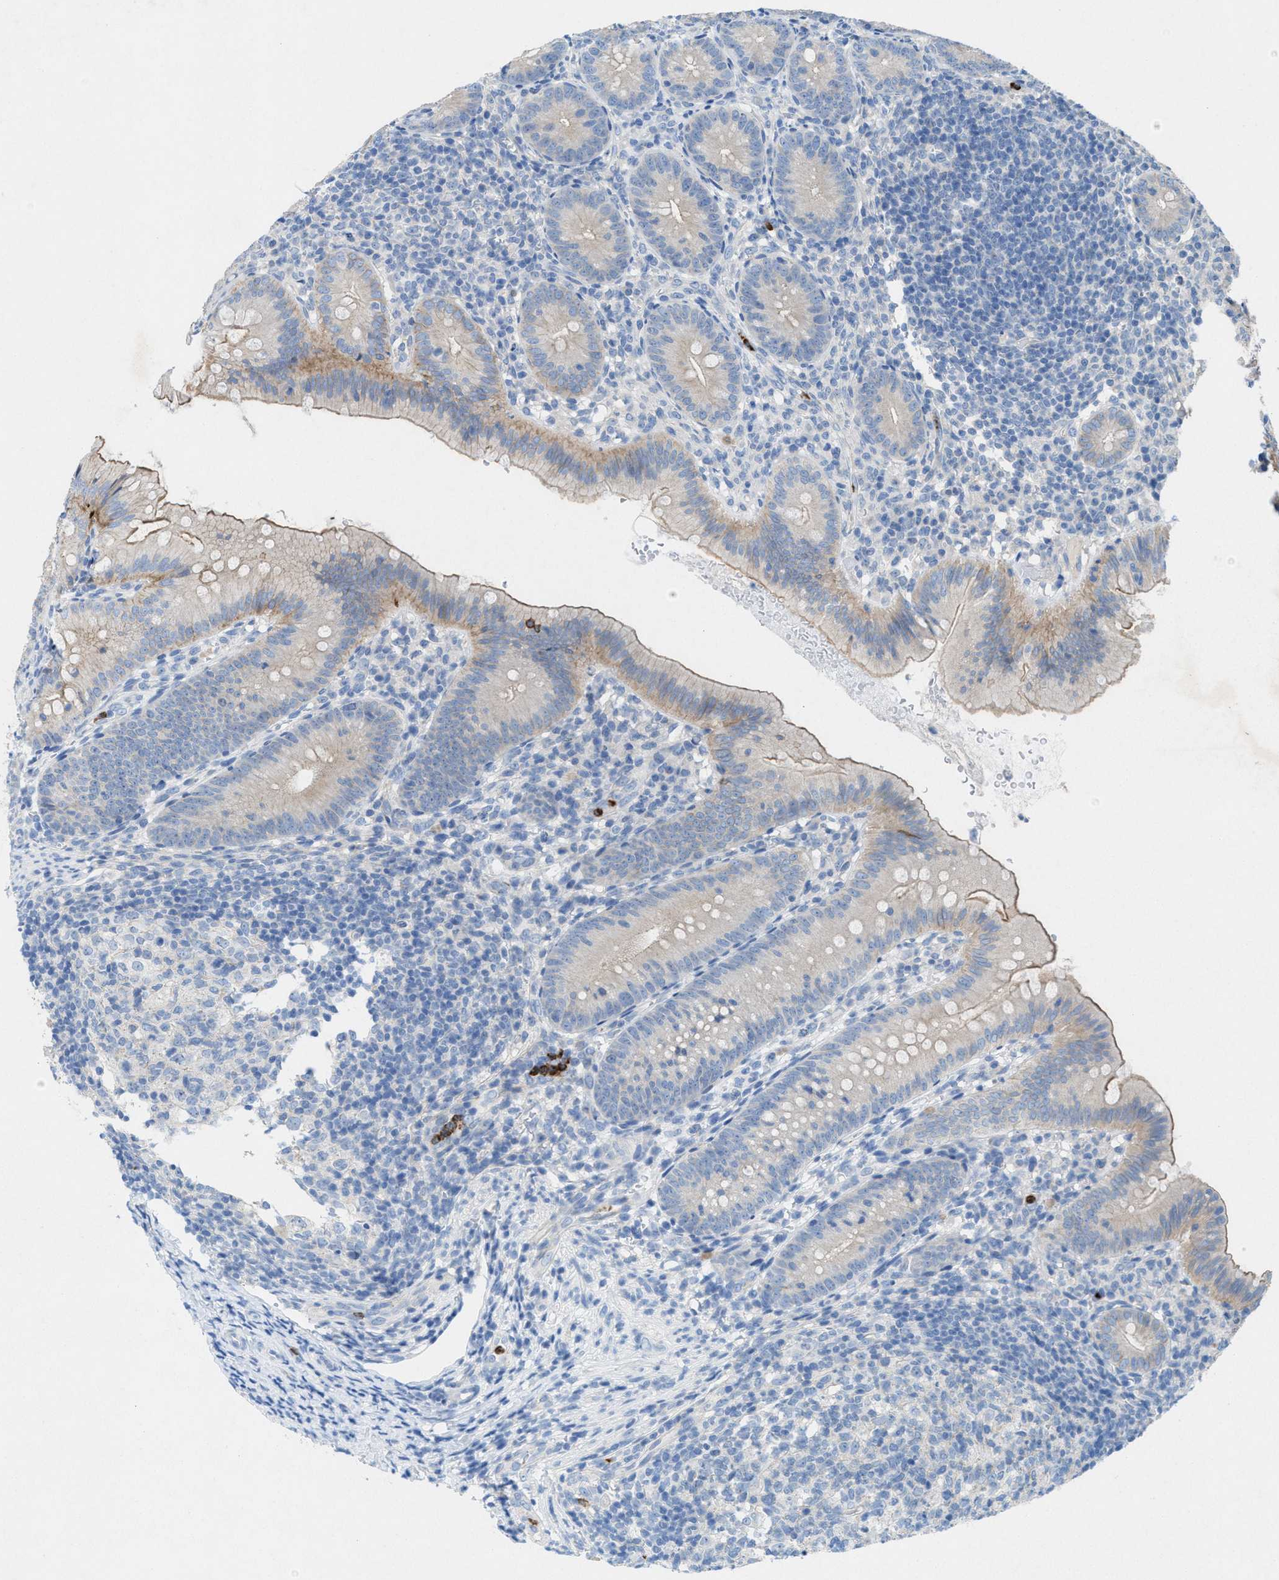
{"staining": {"intensity": "weak", "quantity": "25%-75%", "location": "cytoplasmic/membranous"}, "tissue": "appendix", "cell_type": "Glandular cells", "image_type": "normal", "snomed": [{"axis": "morphology", "description": "Normal tissue, NOS"}, {"axis": "topography", "description": "Appendix"}], "caption": "IHC (DAB) staining of unremarkable appendix exhibits weak cytoplasmic/membranous protein expression in approximately 25%-75% of glandular cells. (DAB (3,3'-diaminobenzidine) = brown stain, brightfield microscopy at high magnification).", "gene": "CKLF", "patient": {"sex": "male", "age": 1}}